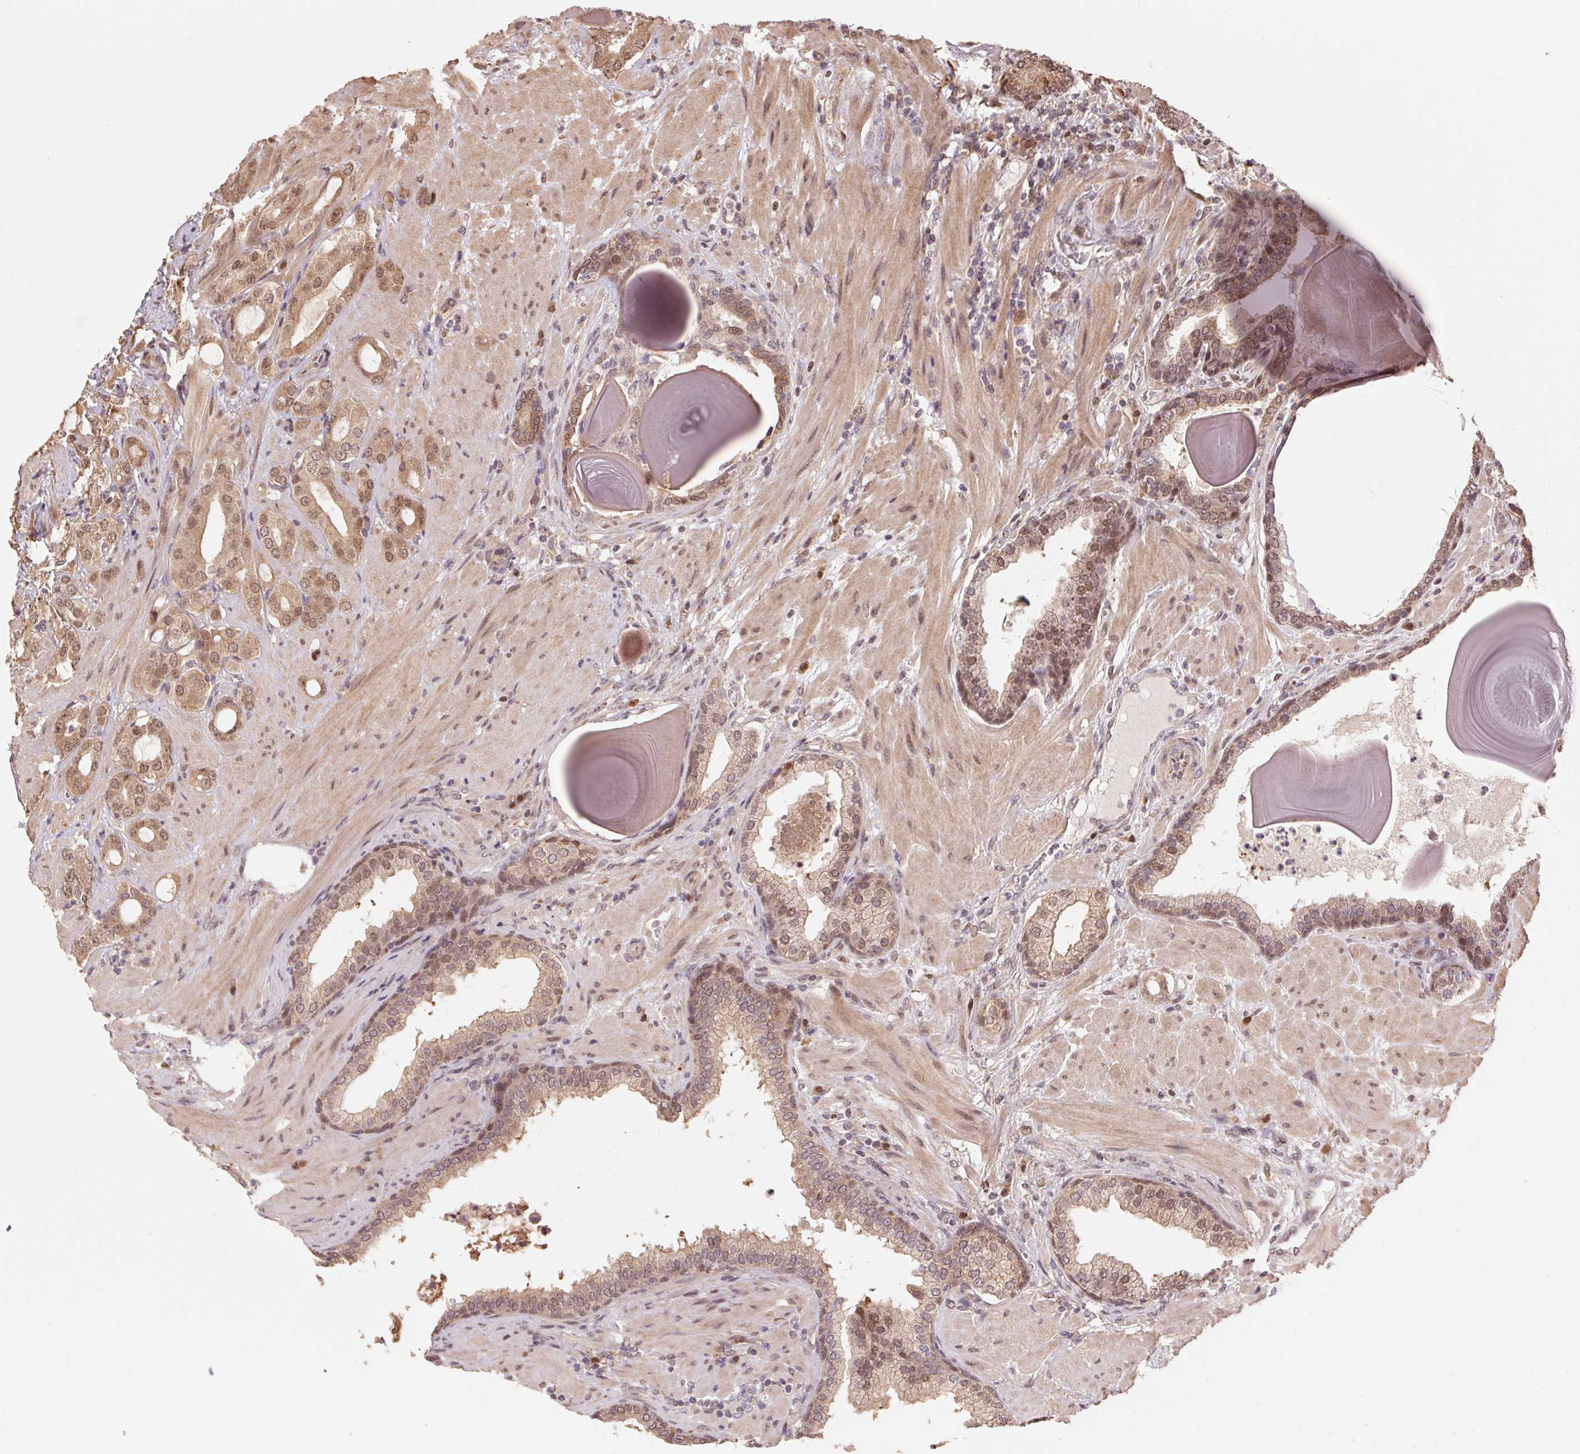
{"staining": {"intensity": "moderate", "quantity": ">75%", "location": "cytoplasmic/membranous,nuclear"}, "tissue": "prostate cancer", "cell_type": "Tumor cells", "image_type": "cancer", "snomed": [{"axis": "morphology", "description": "Adenocarcinoma, Low grade"}, {"axis": "topography", "description": "Prostate"}], "caption": "Immunohistochemical staining of prostate cancer (adenocarcinoma (low-grade)) shows medium levels of moderate cytoplasmic/membranous and nuclear protein staining in approximately >75% of tumor cells. (IHC, brightfield microscopy, high magnification).", "gene": "CUTA", "patient": {"sex": "male", "age": 57}}